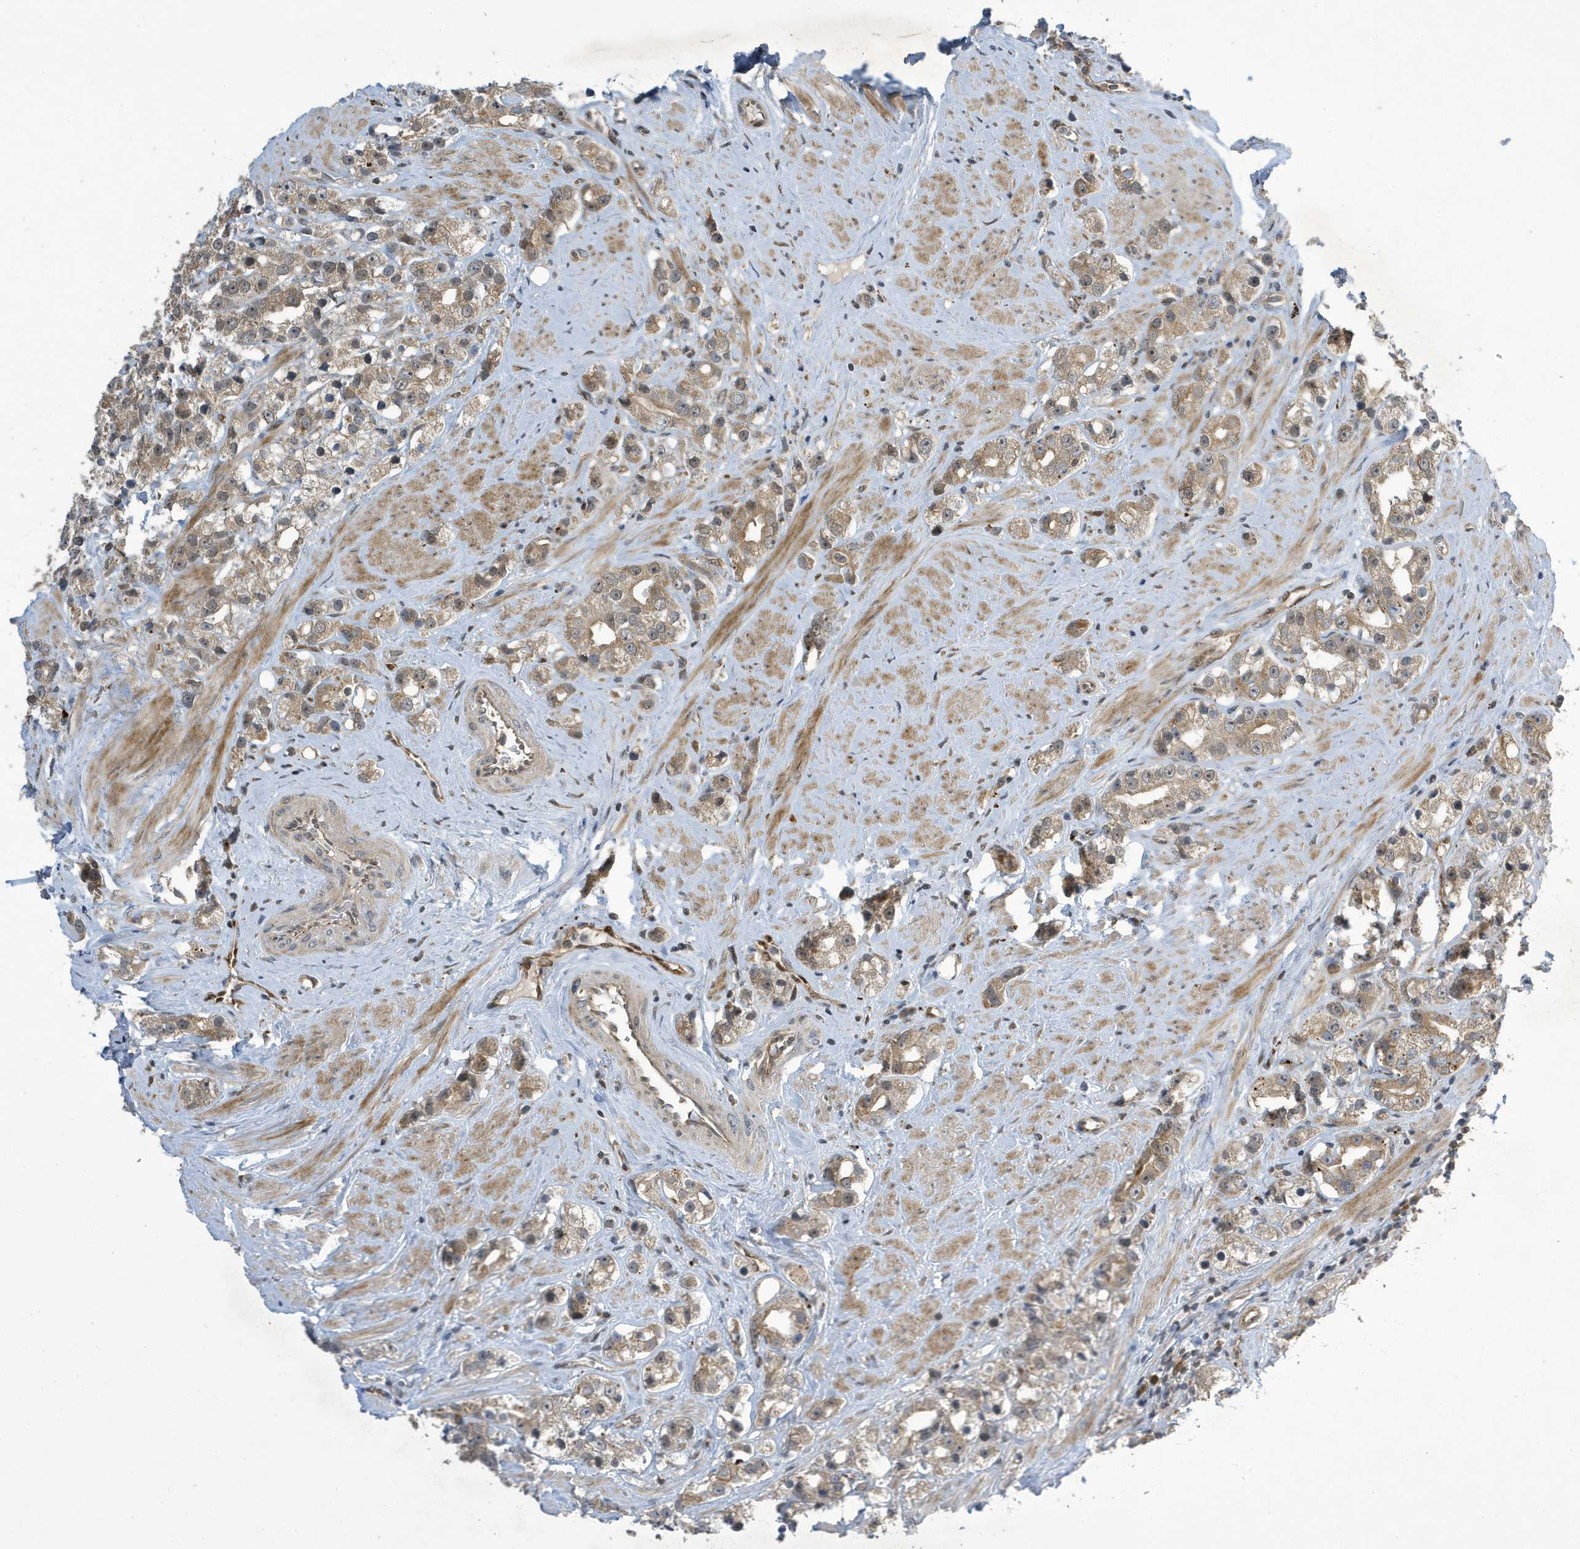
{"staining": {"intensity": "moderate", "quantity": ">75%", "location": "cytoplasmic/membranous"}, "tissue": "prostate cancer", "cell_type": "Tumor cells", "image_type": "cancer", "snomed": [{"axis": "morphology", "description": "Adenocarcinoma, NOS"}, {"axis": "topography", "description": "Prostate"}], "caption": "Immunohistochemistry of human adenocarcinoma (prostate) demonstrates medium levels of moderate cytoplasmic/membranous positivity in approximately >75% of tumor cells. (Stains: DAB (3,3'-diaminobenzidine) in brown, nuclei in blue, Microscopy: brightfield microscopy at high magnification).", "gene": "NCOA7", "patient": {"sex": "male", "age": 79}}